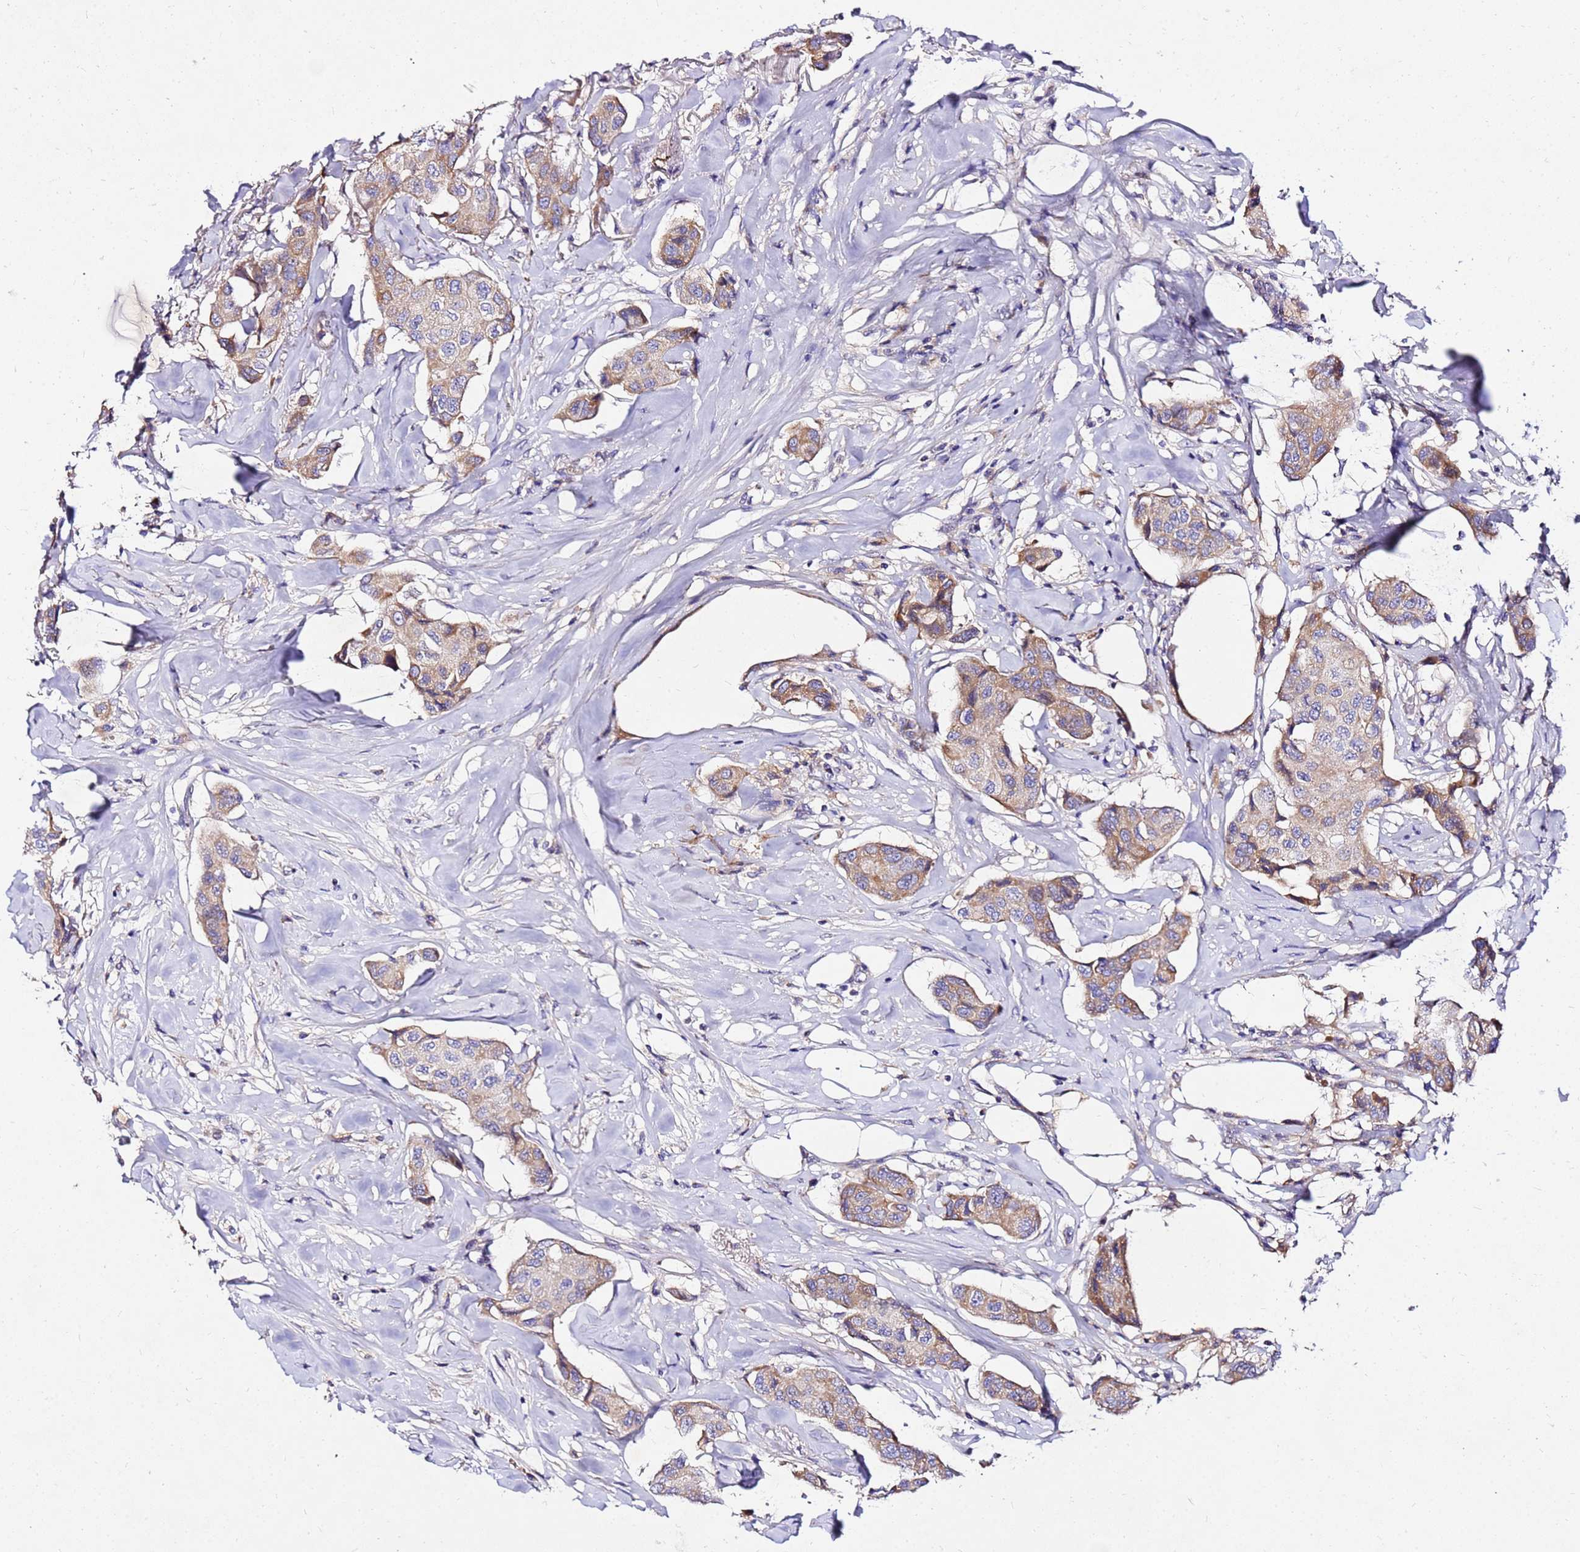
{"staining": {"intensity": "moderate", "quantity": "<25%", "location": "cytoplasmic/membranous"}, "tissue": "breast cancer", "cell_type": "Tumor cells", "image_type": "cancer", "snomed": [{"axis": "morphology", "description": "Duct carcinoma"}, {"axis": "topography", "description": "Breast"}], "caption": "A high-resolution micrograph shows immunohistochemistry staining of breast intraductal carcinoma, which shows moderate cytoplasmic/membranous positivity in approximately <25% of tumor cells.", "gene": "COX14", "patient": {"sex": "female", "age": 80}}